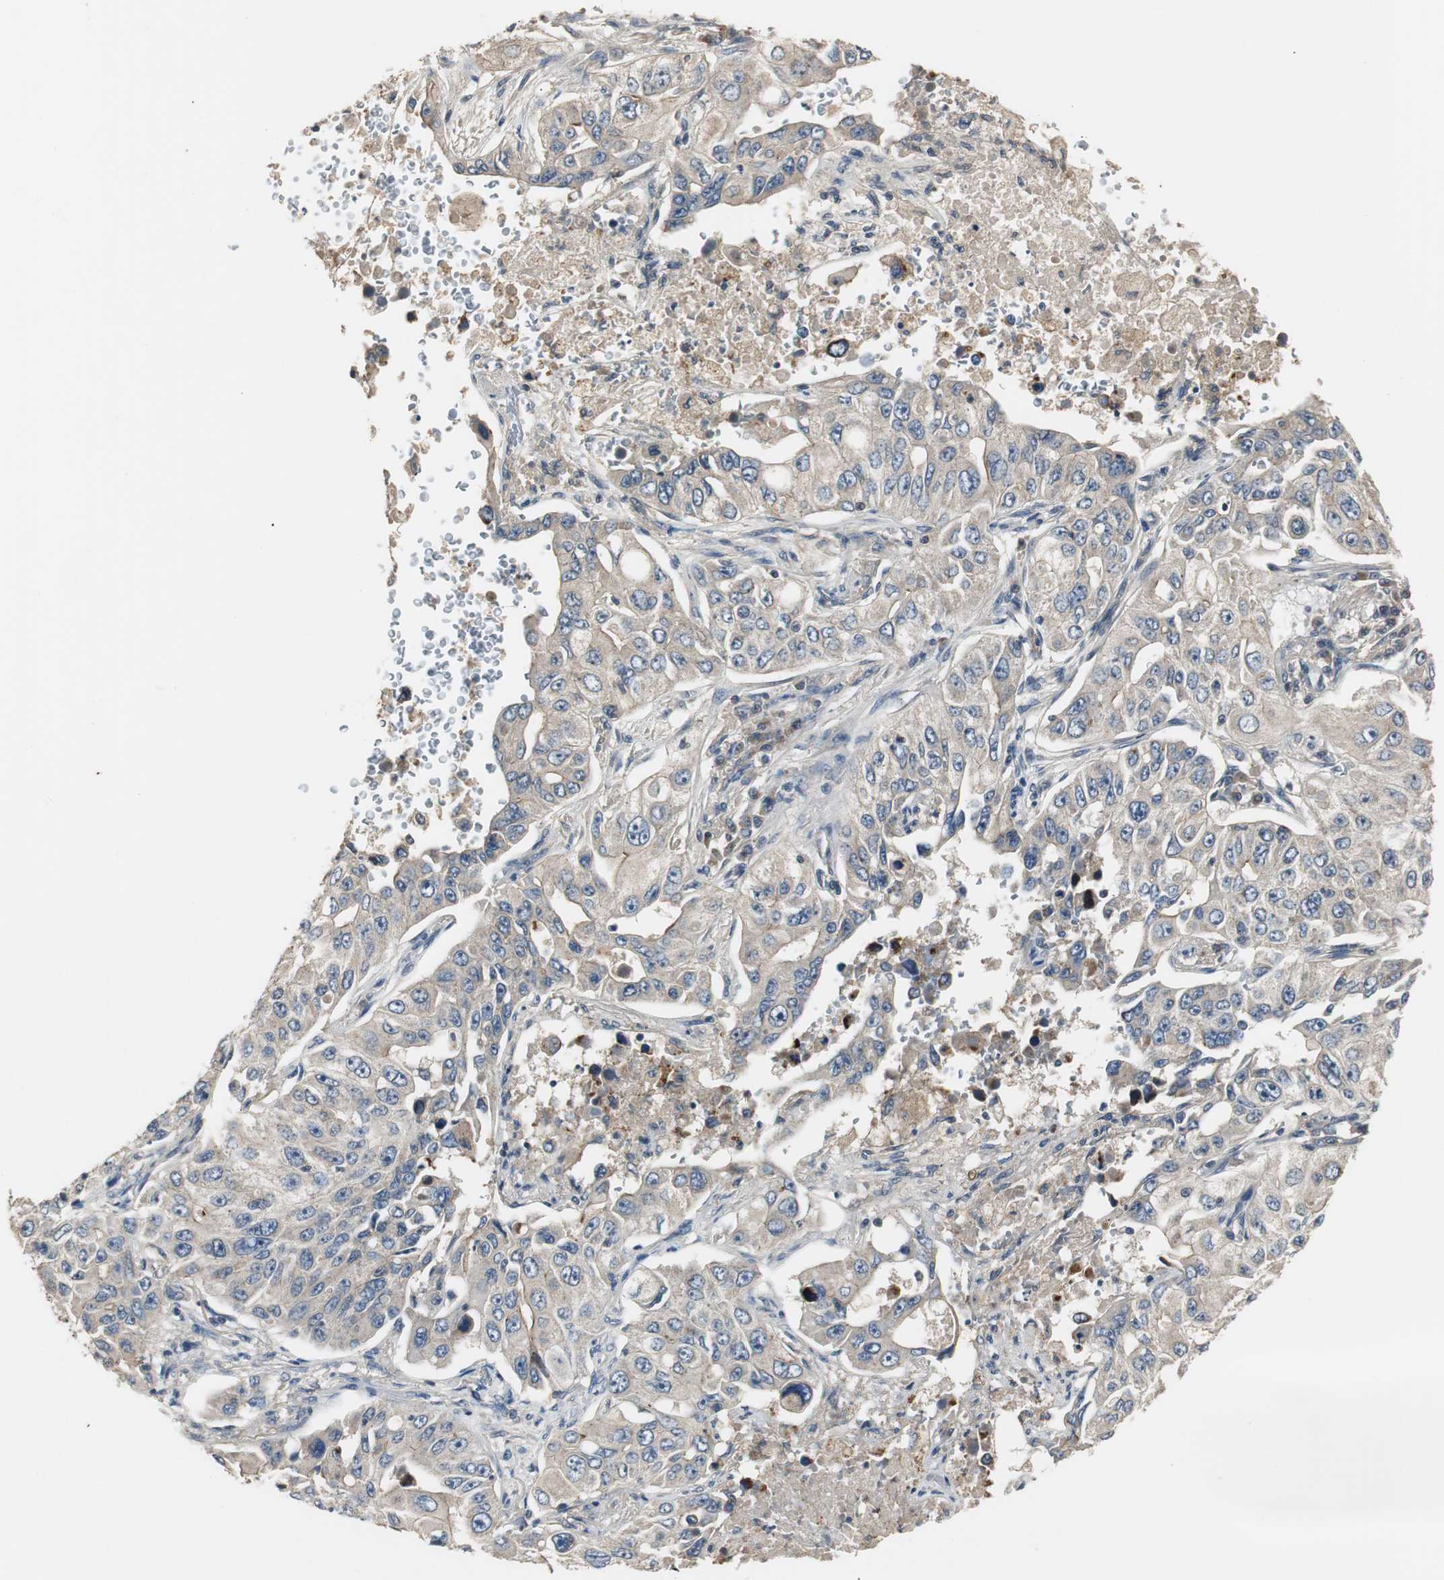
{"staining": {"intensity": "weak", "quantity": "25%-75%", "location": "cytoplasmic/membranous"}, "tissue": "lung cancer", "cell_type": "Tumor cells", "image_type": "cancer", "snomed": [{"axis": "morphology", "description": "Adenocarcinoma, NOS"}, {"axis": "topography", "description": "Lung"}], "caption": "Immunohistochemical staining of human lung adenocarcinoma demonstrates low levels of weak cytoplasmic/membranous positivity in approximately 25%-75% of tumor cells. The protein is stained brown, and the nuclei are stained in blue (DAB IHC with brightfield microscopy, high magnification).", "gene": "PTPRN2", "patient": {"sex": "male", "age": 84}}